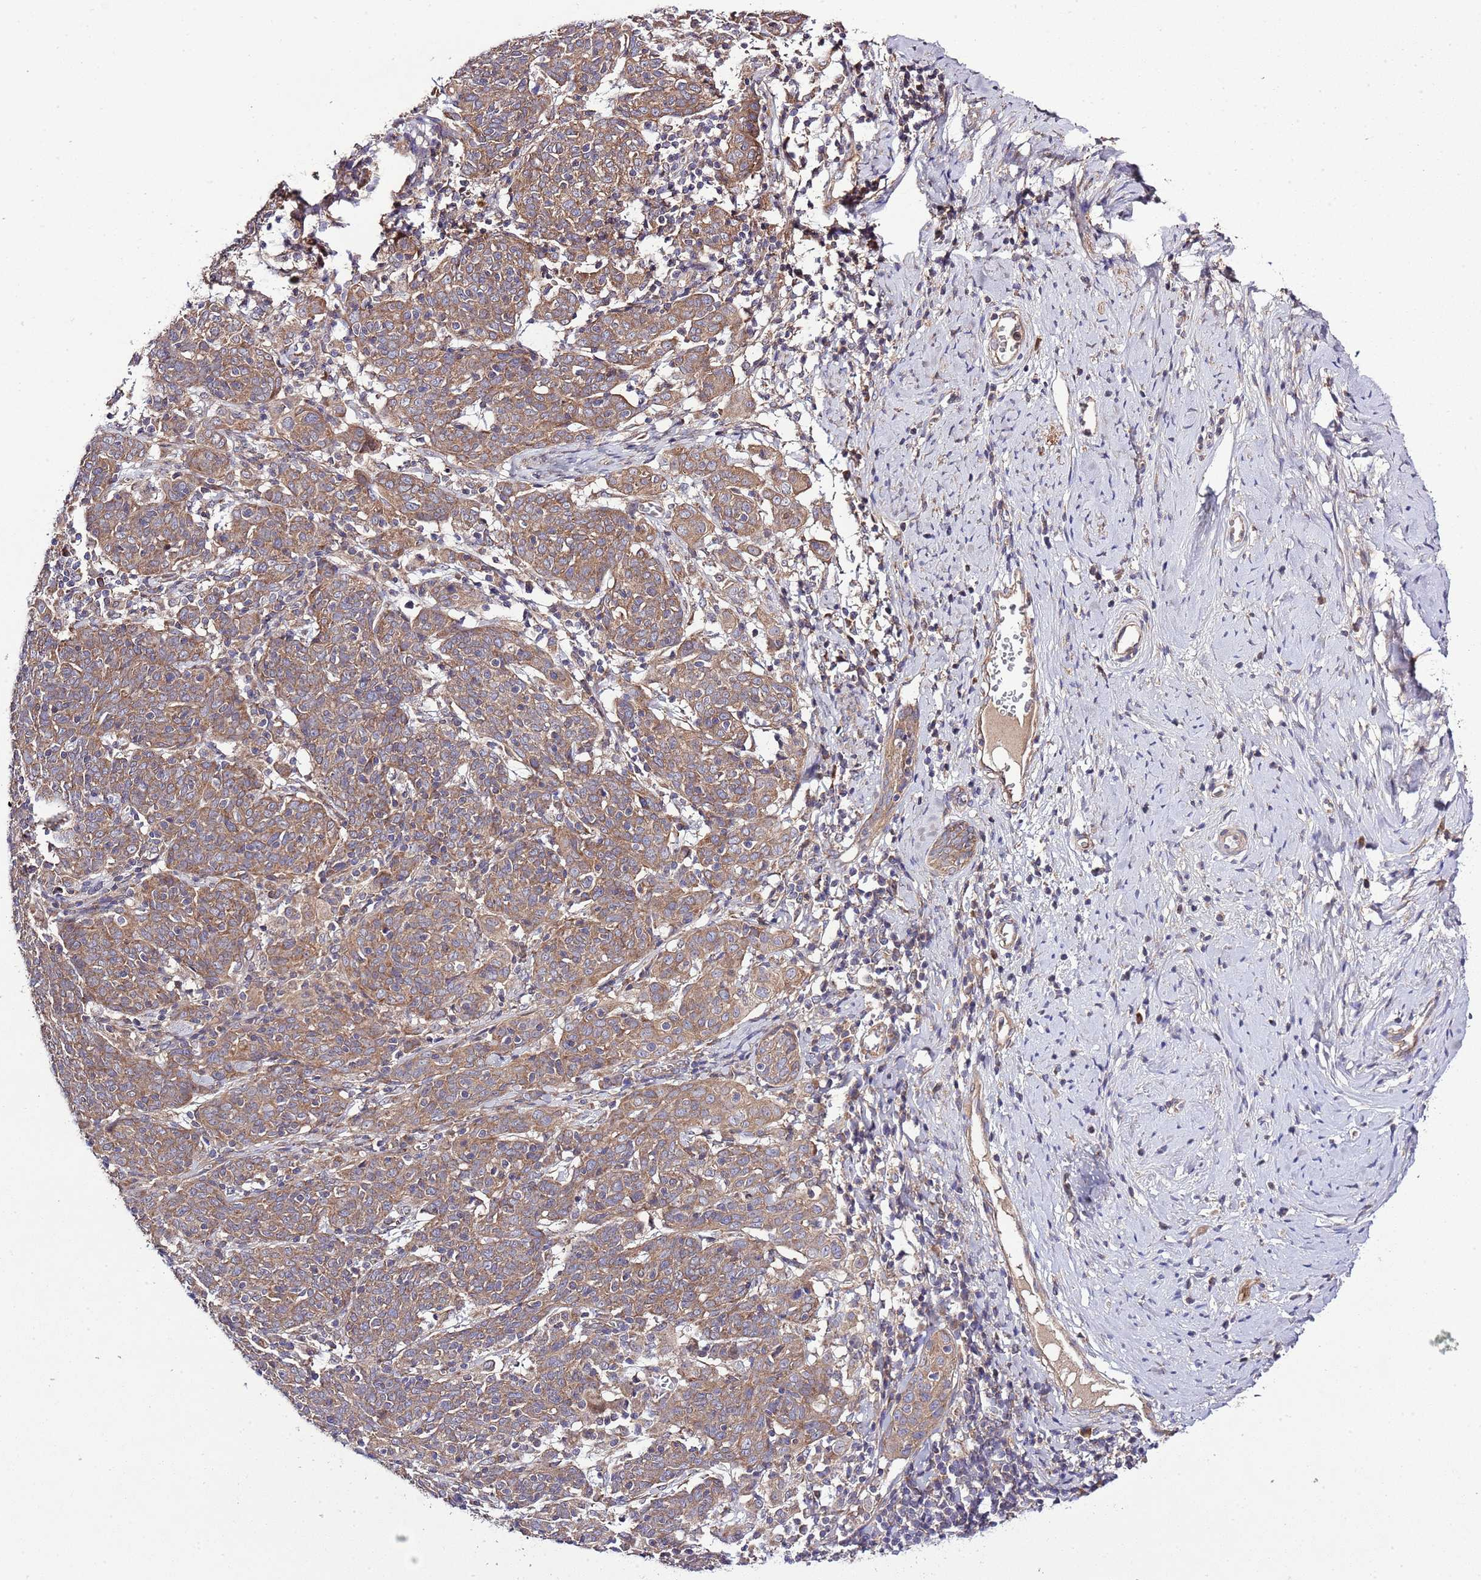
{"staining": {"intensity": "moderate", "quantity": ">75%", "location": "cytoplasmic/membranous"}, "tissue": "cervical cancer", "cell_type": "Tumor cells", "image_type": "cancer", "snomed": [{"axis": "morphology", "description": "Squamous cell carcinoma, NOS"}, {"axis": "topography", "description": "Cervix"}], "caption": "Human cervical cancer stained for a protein (brown) displays moderate cytoplasmic/membranous positive staining in about >75% of tumor cells.", "gene": "MFNG", "patient": {"sex": "female", "age": 67}}